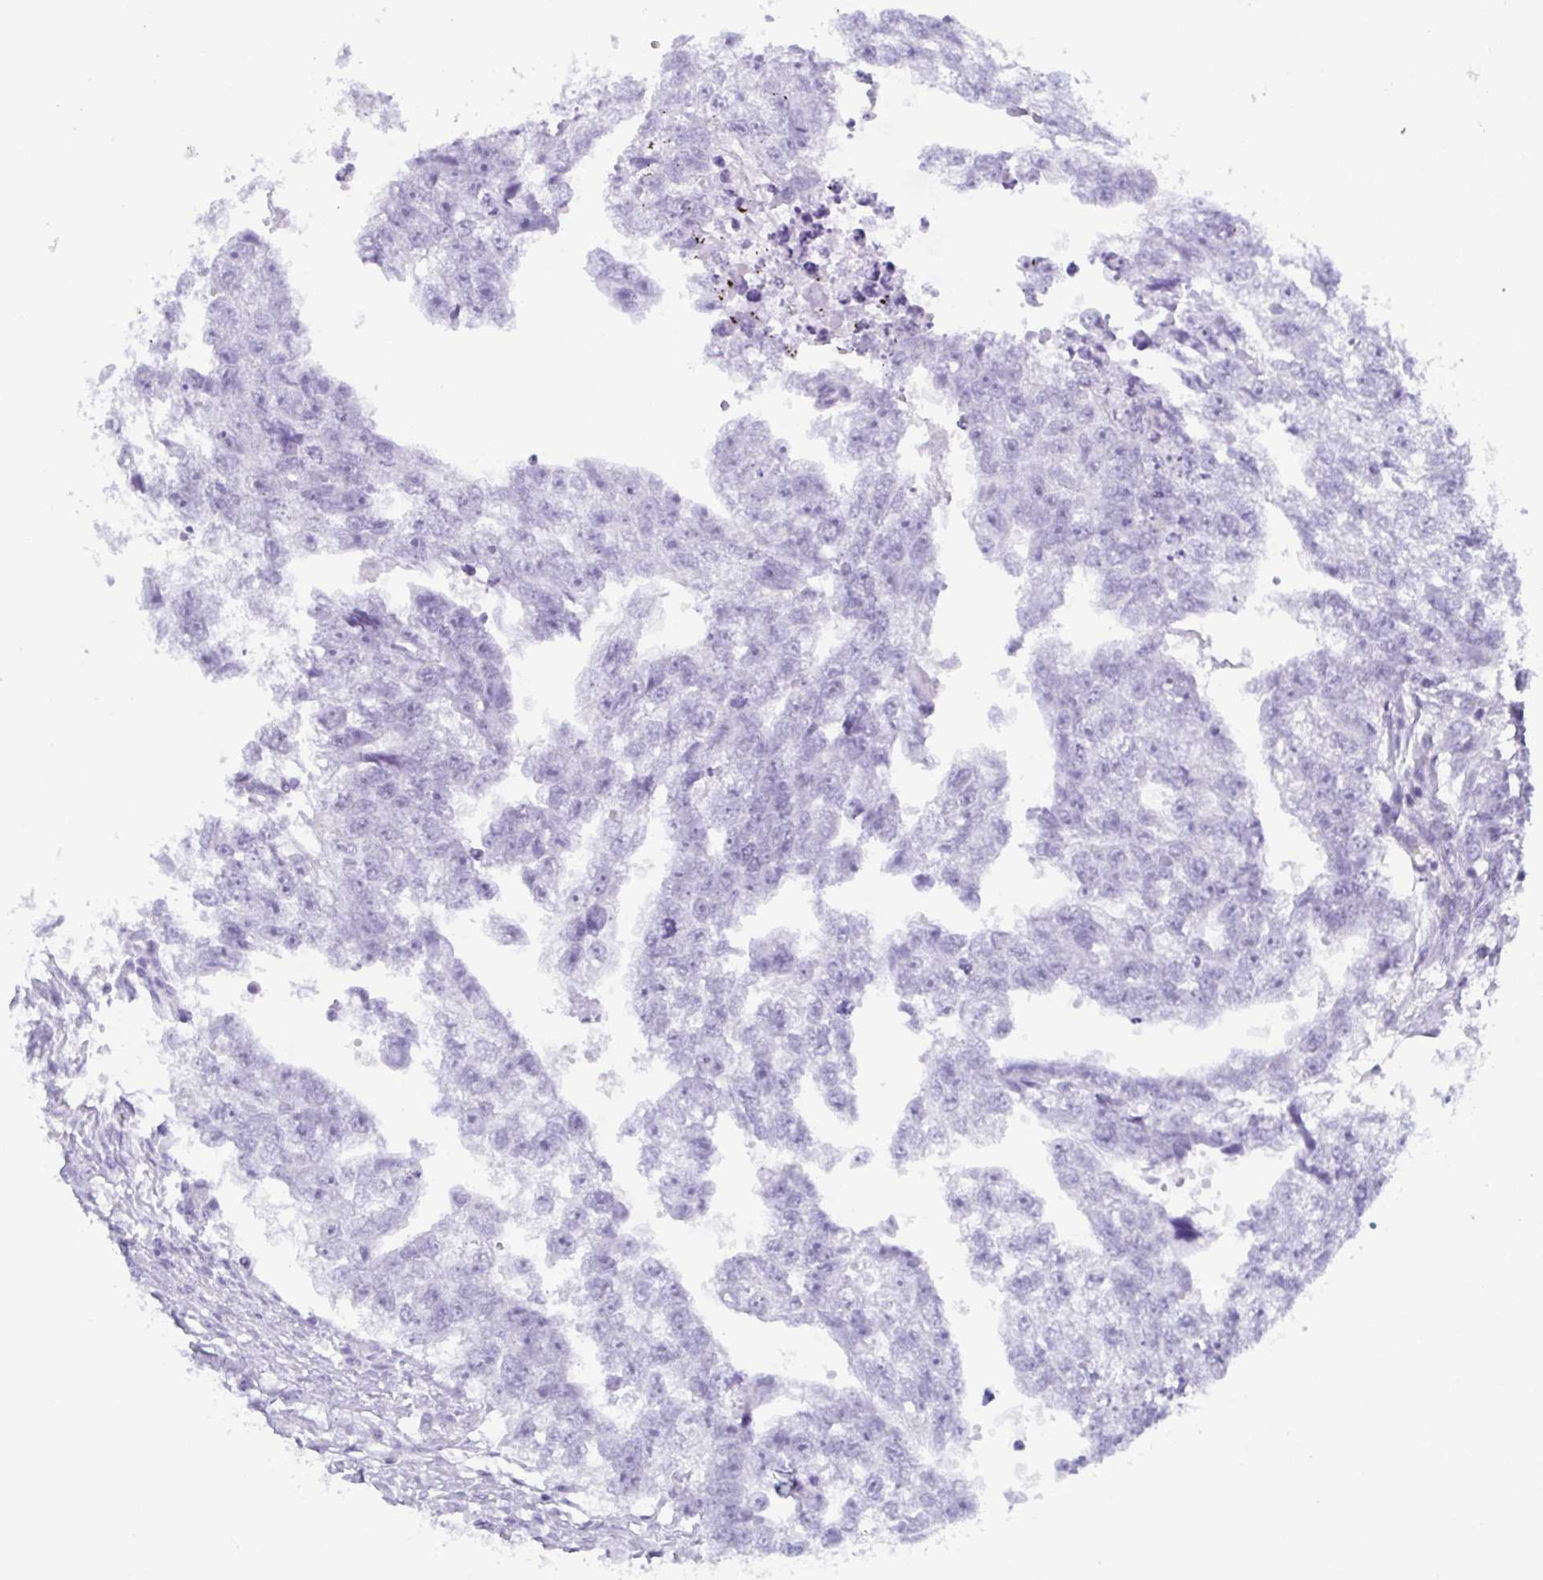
{"staining": {"intensity": "negative", "quantity": "none", "location": "none"}, "tissue": "testis cancer", "cell_type": "Tumor cells", "image_type": "cancer", "snomed": [{"axis": "morphology", "description": "Carcinoma, Embryonal, NOS"}, {"axis": "morphology", "description": "Teratoma, malignant, NOS"}, {"axis": "topography", "description": "Testis"}], "caption": "Histopathology image shows no significant protein staining in tumor cells of embryonal carcinoma (testis). (DAB immunohistochemistry visualized using brightfield microscopy, high magnification).", "gene": "ZFP64", "patient": {"sex": "male", "age": 44}}